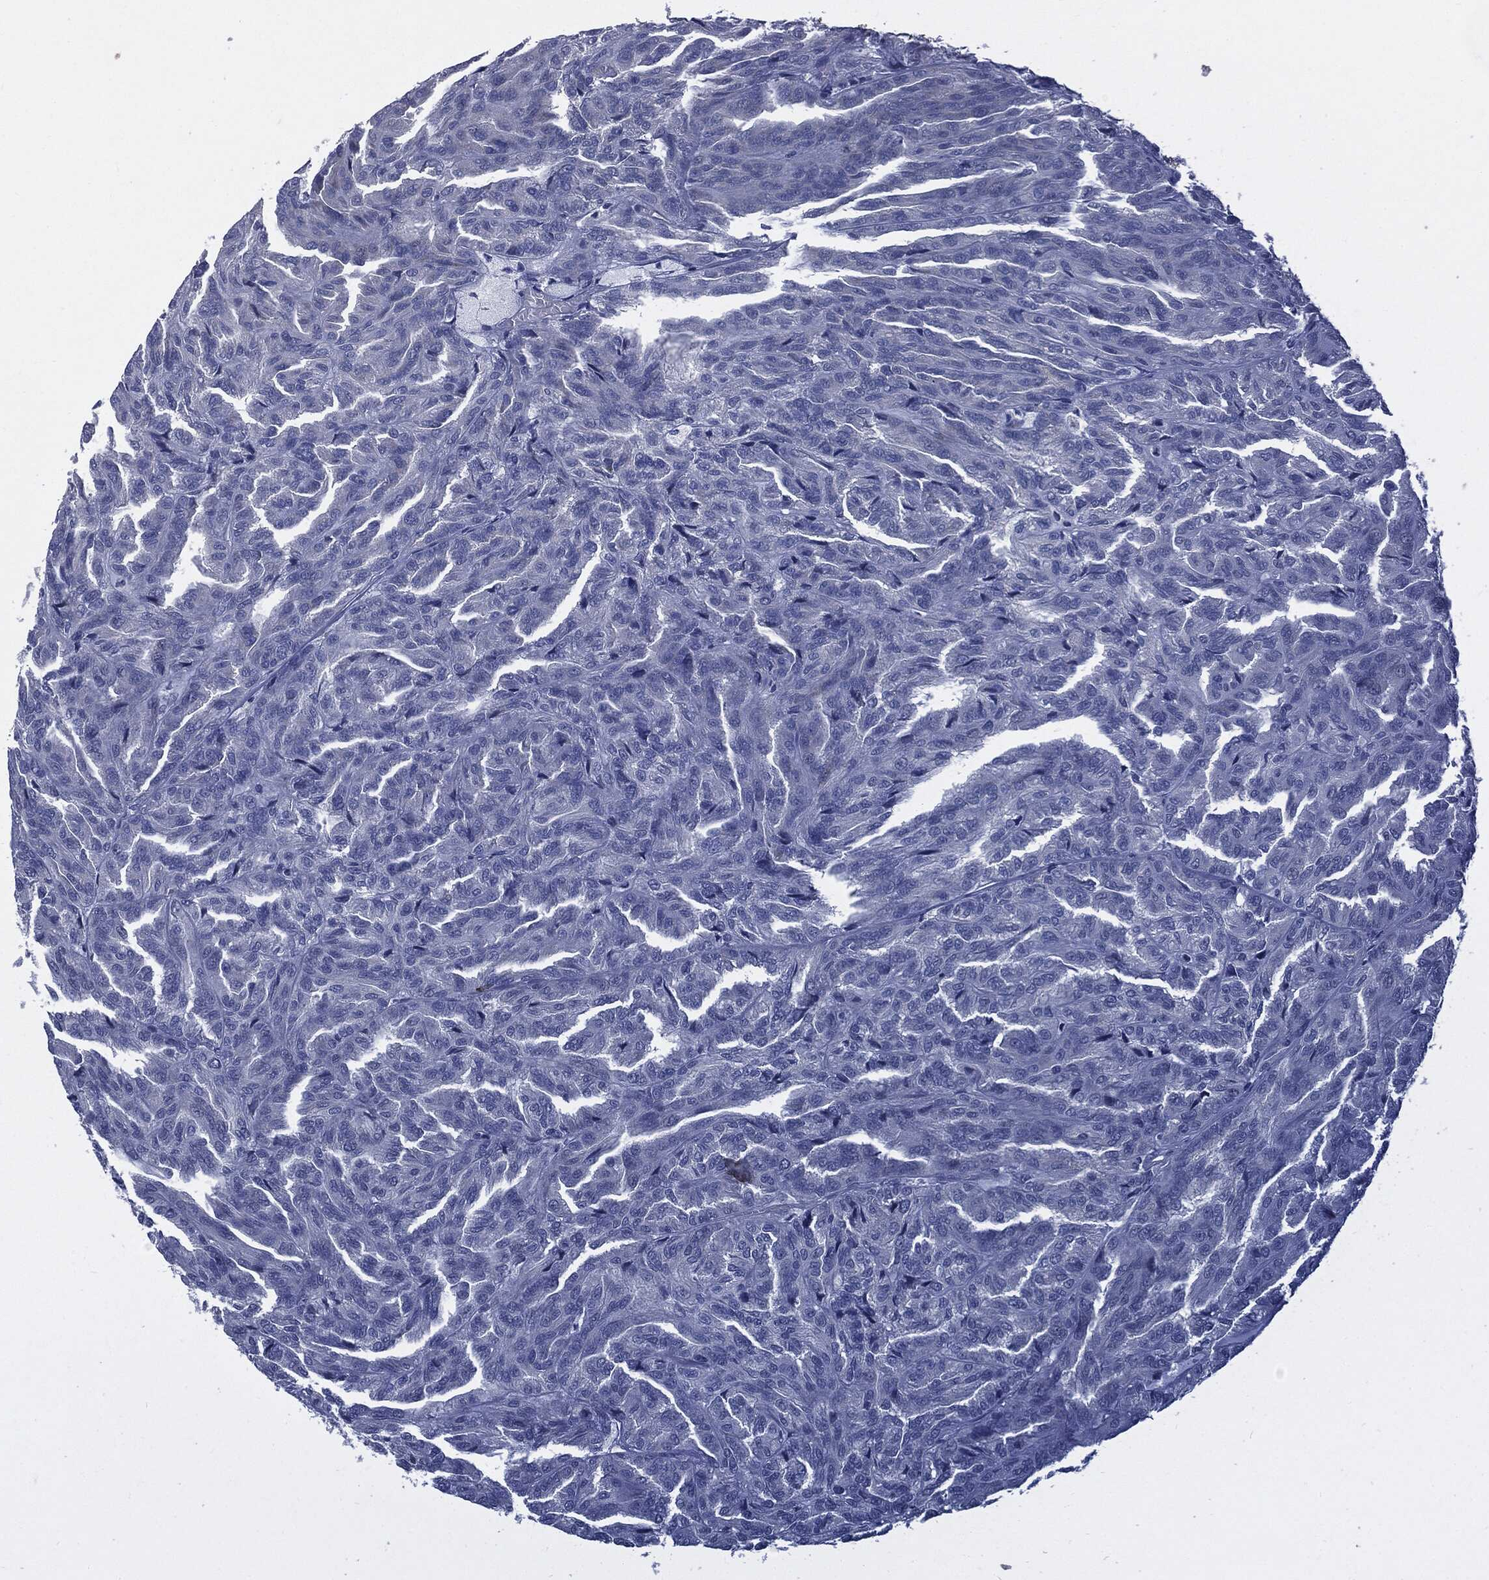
{"staining": {"intensity": "negative", "quantity": "none", "location": "none"}, "tissue": "renal cancer", "cell_type": "Tumor cells", "image_type": "cancer", "snomed": [{"axis": "morphology", "description": "Adenocarcinoma, NOS"}, {"axis": "topography", "description": "Kidney"}], "caption": "DAB immunohistochemical staining of human adenocarcinoma (renal) shows no significant expression in tumor cells.", "gene": "KRT5", "patient": {"sex": "male", "age": 79}}